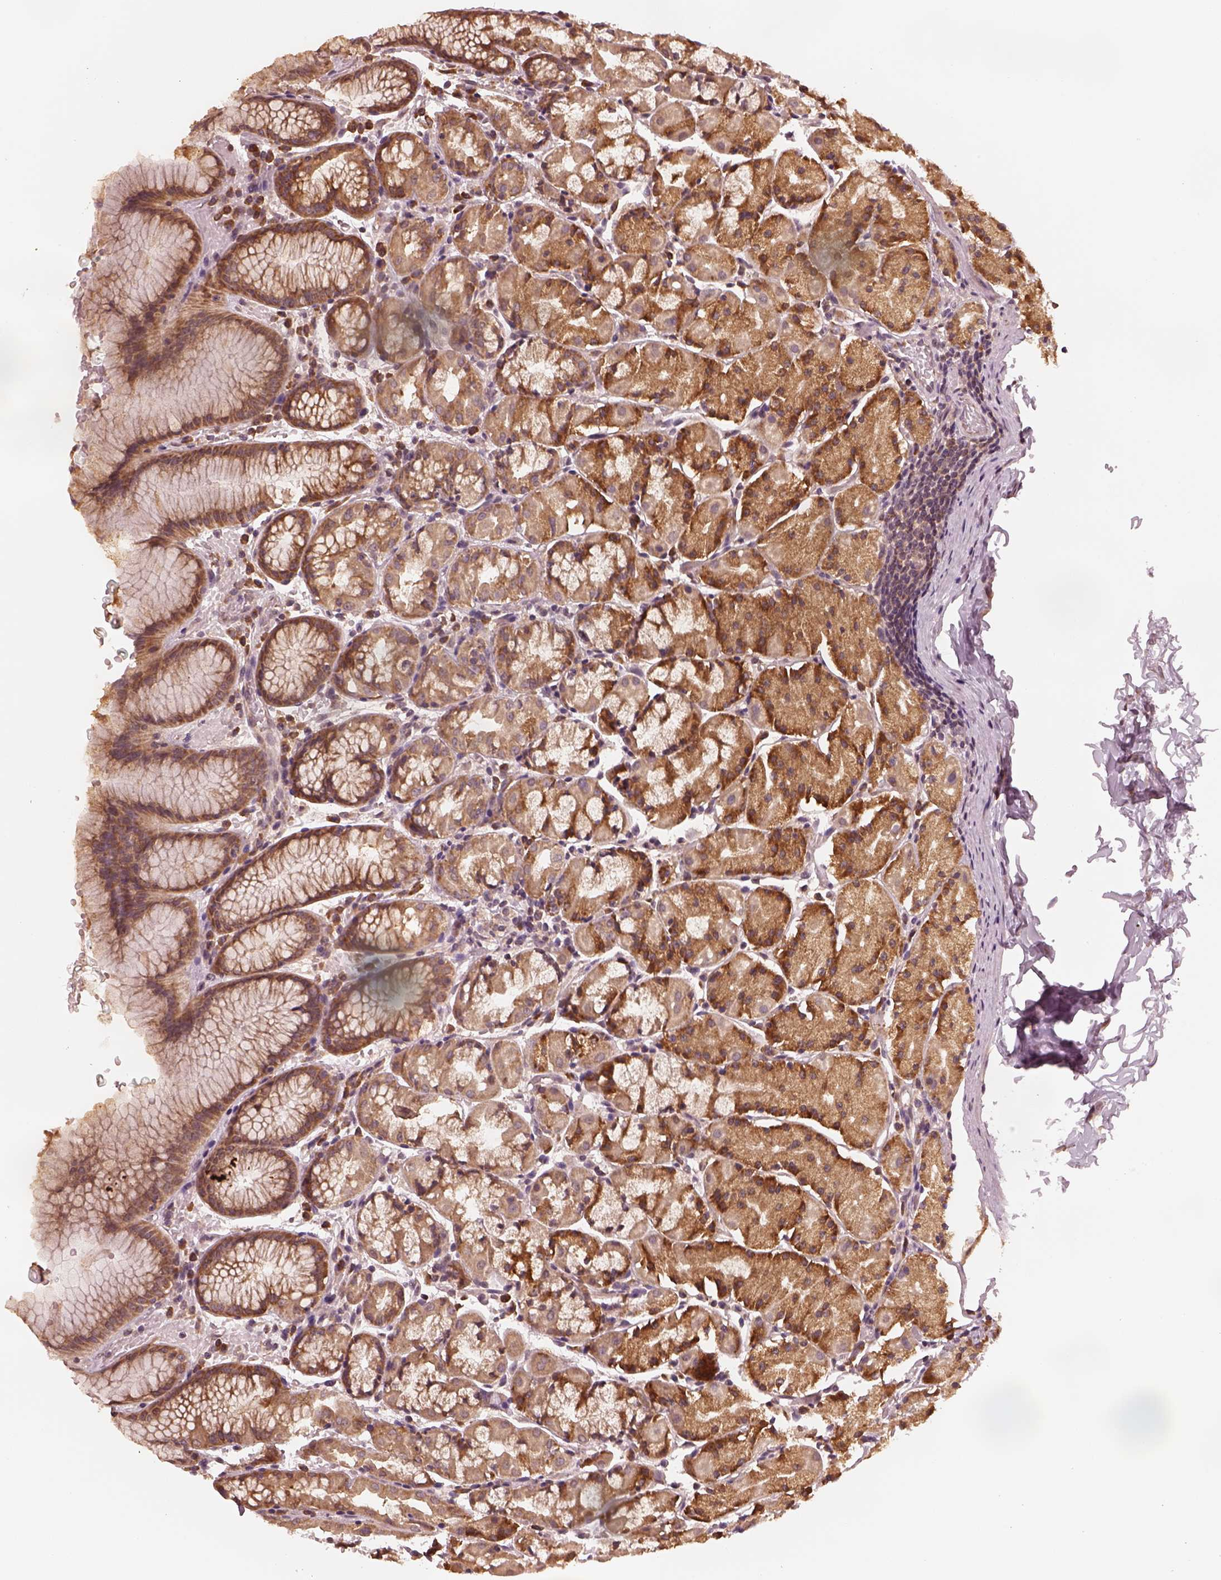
{"staining": {"intensity": "moderate", "quantity": ">75%", "location": "cytoplasmic/membranous"}, "tissue": "stomach", "cell_type": "Glandular cells", "image_type": "normal", "snomed": [{"axis": "morphology", "description": "Normal tissue, NOS"}, {"axis": "topography", "description": "Stomach, upper"}], "caption": "Normal stomach reveals moderate cytoplasmic/membranous positivity in about >75% of glandular cells.", "gene": "RPS5", "patient": {"sex": "male", "age": 47}}